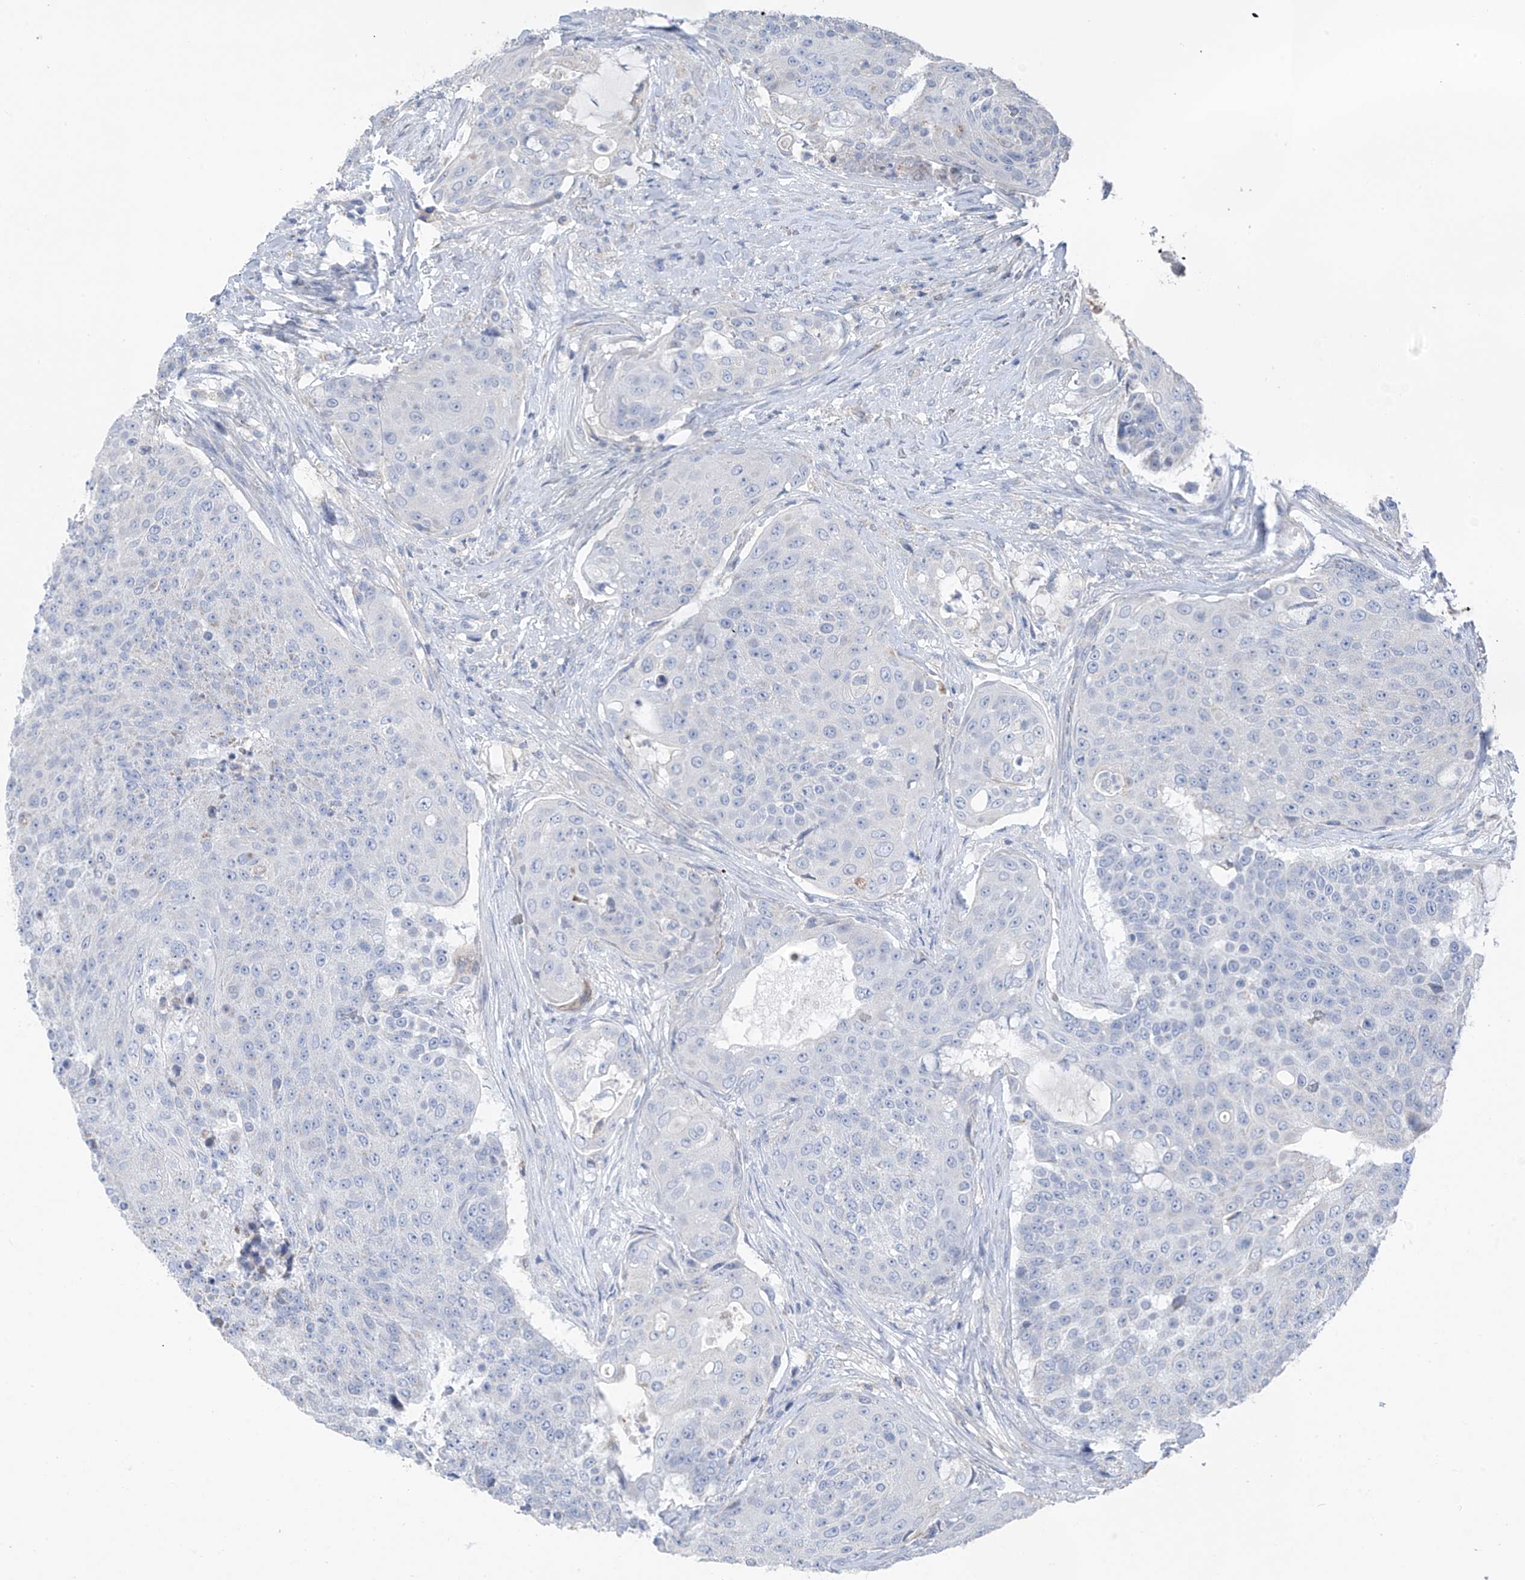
{"staining": {"intensity": "negative", "quantity": "none", "location": "none"}, "tissue": "urothelial cancer", "cell_type": "Tumor cells", "image_type": "cancer", "snomed": [{"axis": "morphology", "description": "Urothelial carcinoma, High grade"}, {"axis": "topography", "description": "Urinary bladder"}], "caption": "High-grade urothelial carcinoma was stained to show a protein in brown. There is no significant expression in tumor cells.", "gene": "SYN3", "patient": {"sex": "female", "age": 63}}